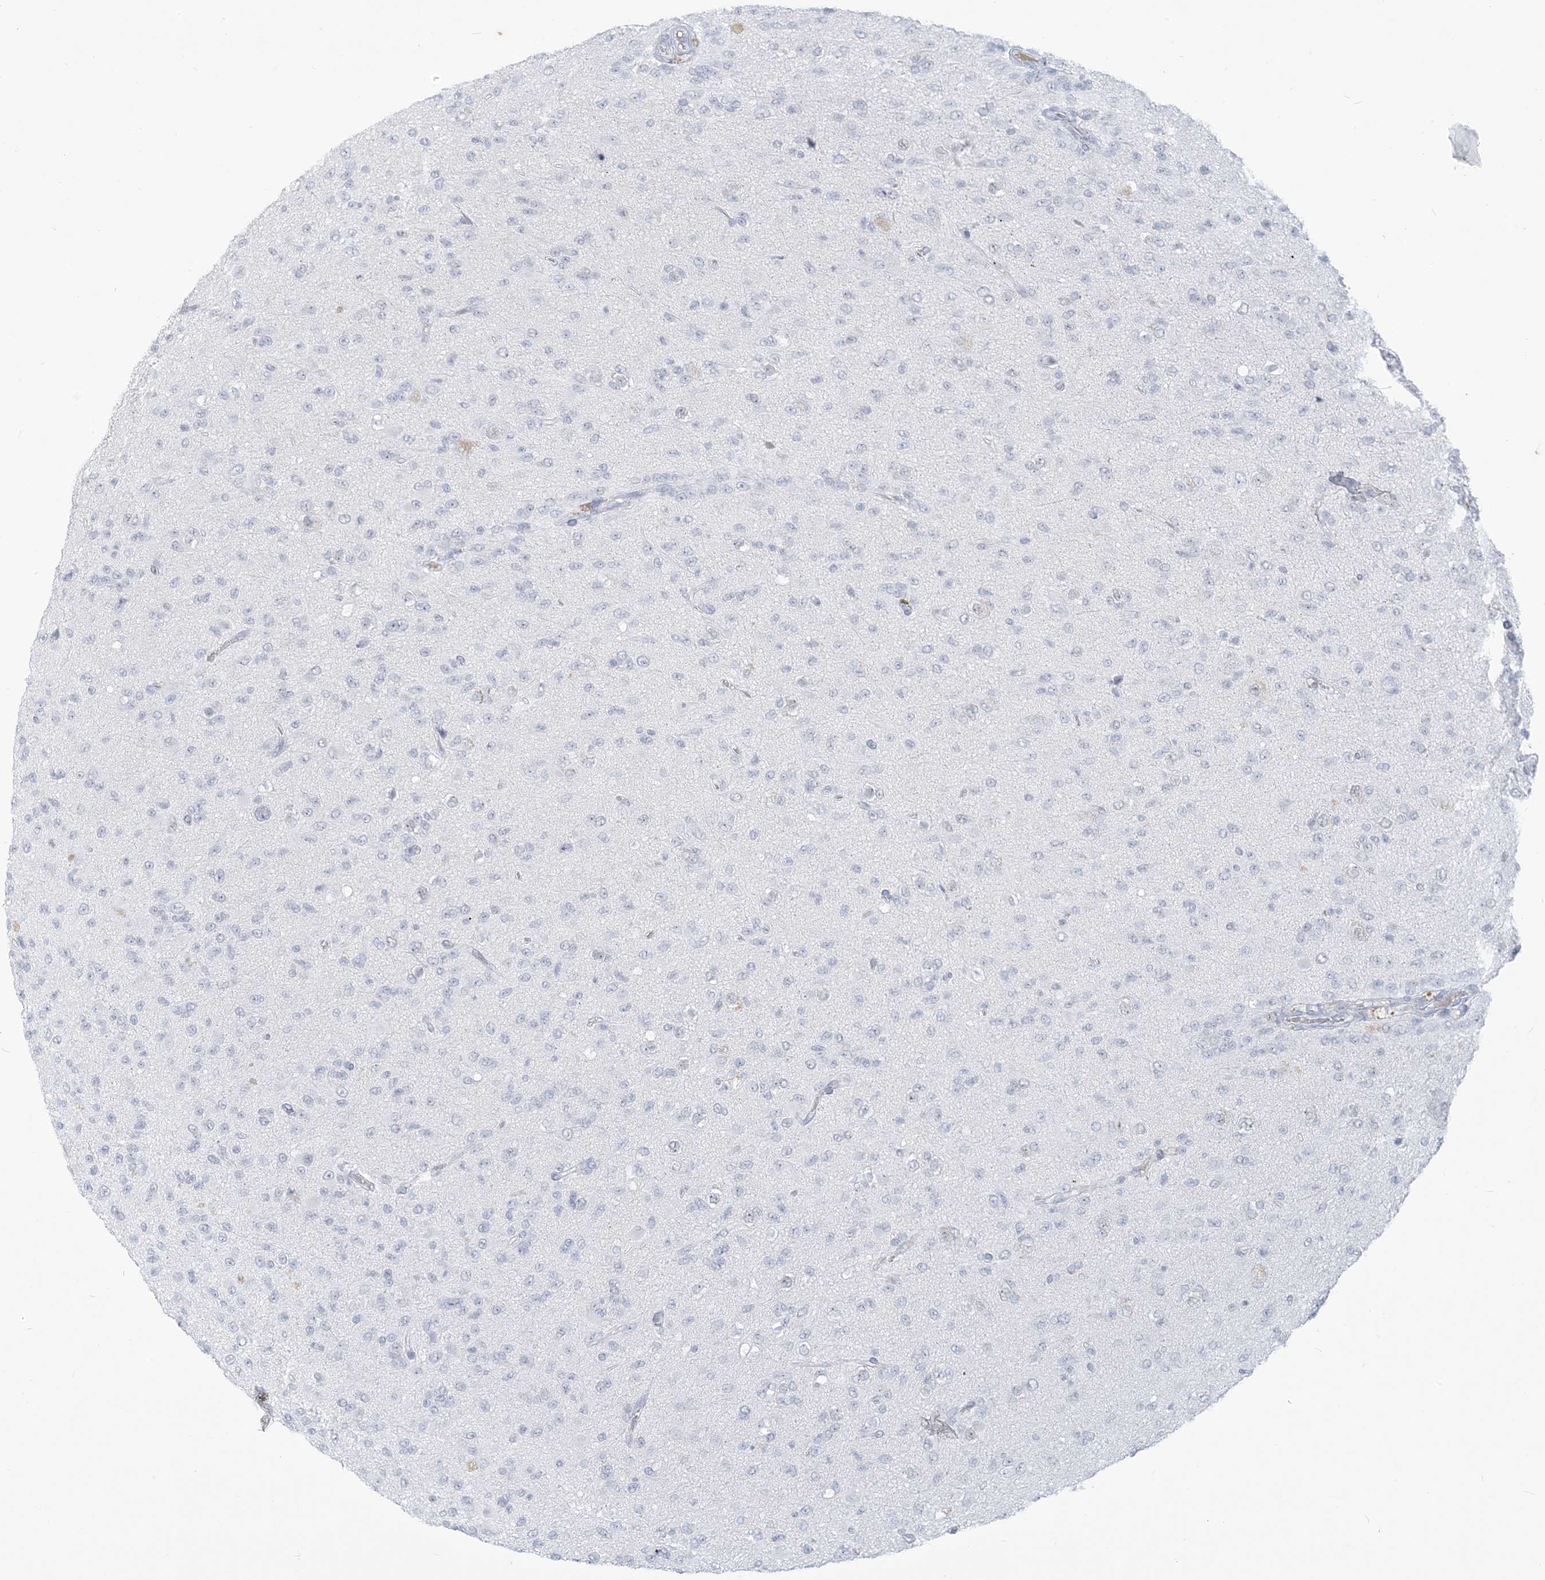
{"staining": {"intensity": "negative", "quantity": "none", "location": "none"}, "tissue": "glioma", "cell_type": "Tumor cells", "image_type": "cancer", "snomed": [{"axis": "morphology", "description": "Glioma, malignant, Low grade"}, {"axis": "topography", "description": "Brain"}], "caption": "The image exhibits no staining of tumor cells in malignant glioma (low-grade).", "gene": "SCML1", "patient": {"sex": "male", "age": 65}}